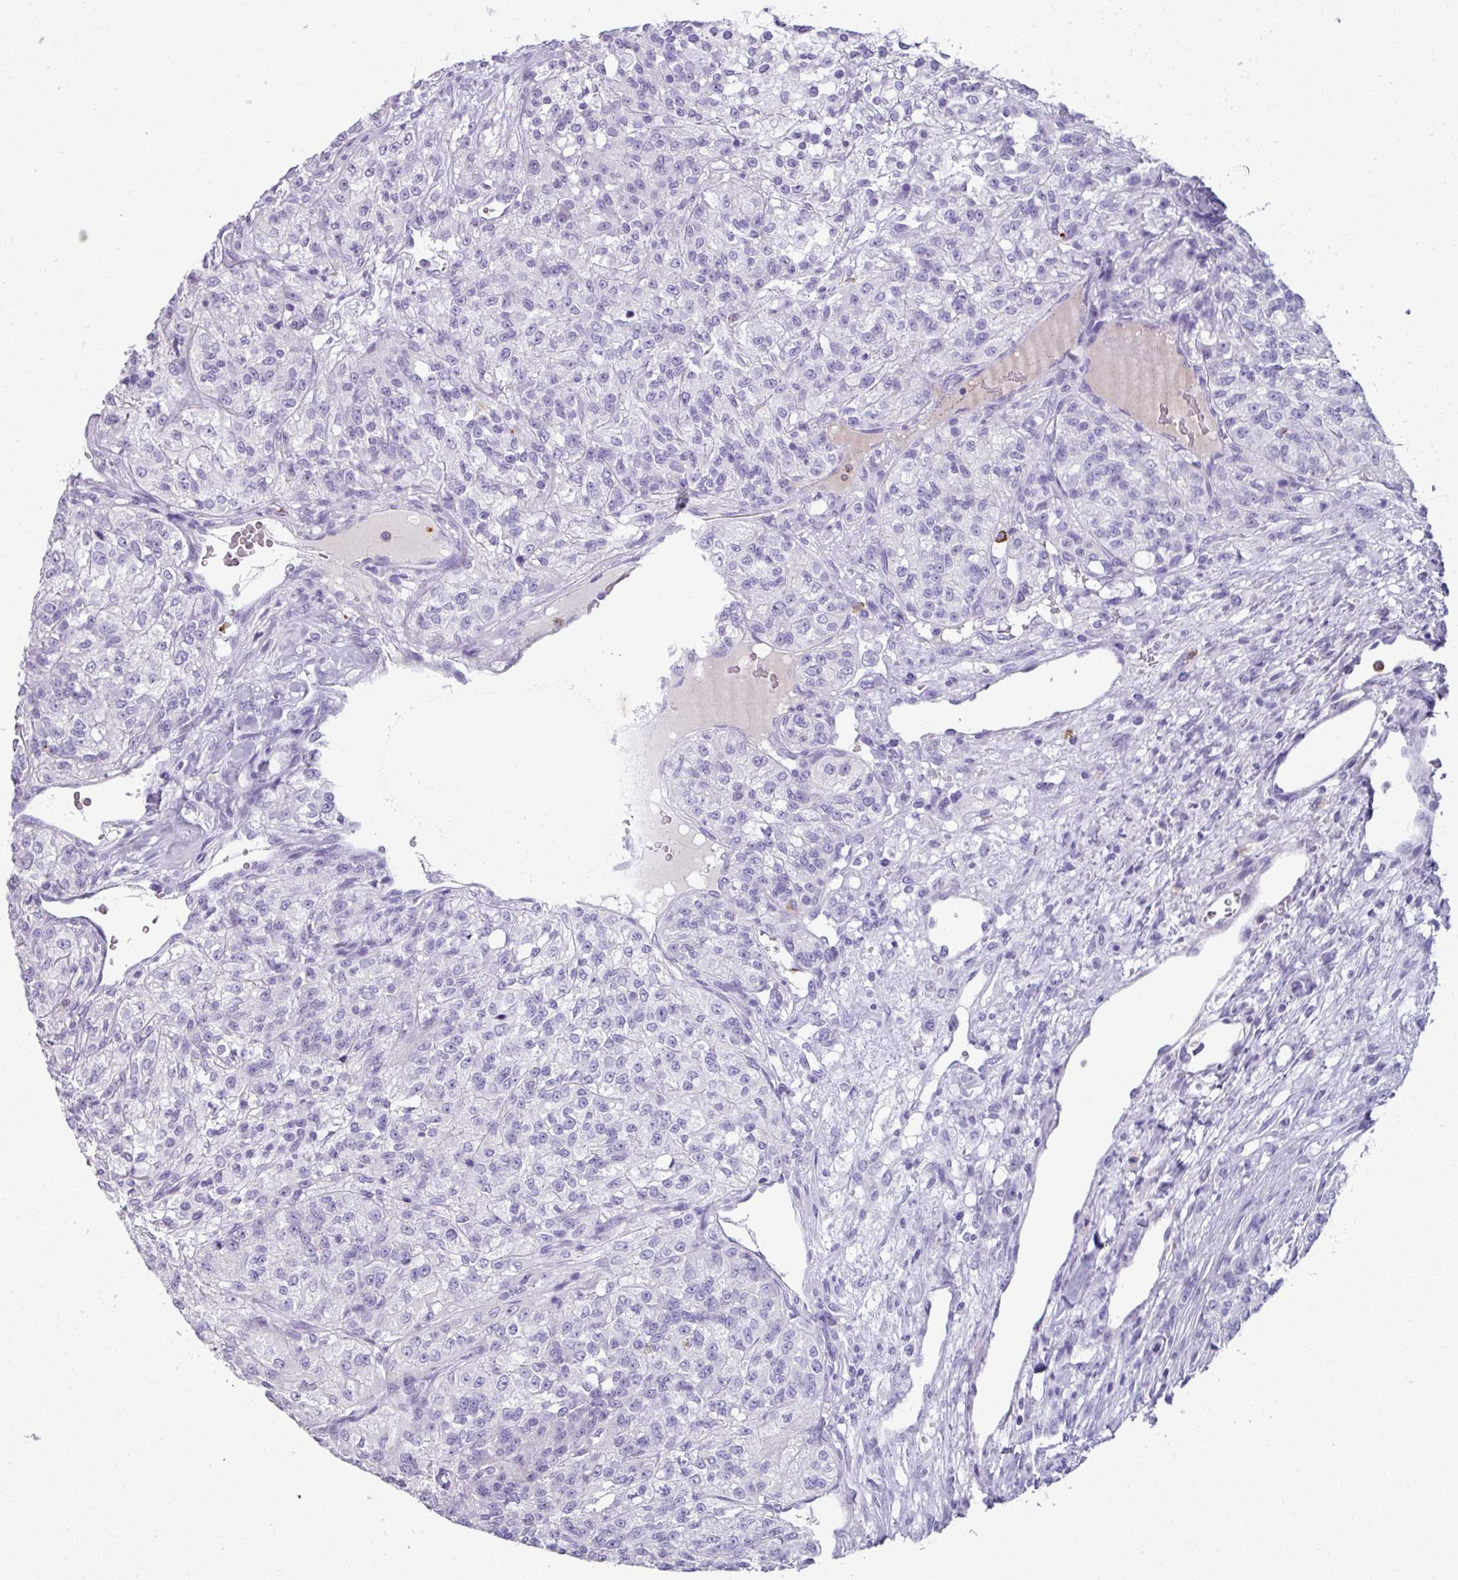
{"staining": {"intensity": "negative", "quantity": "none", "location": "none"}, "tissue": "renal cancer", "cell_type": "Tumor cells", "image_type": "cancer", "snomed": [{"axis": "morphology", "description": "Adenocarcinoma, NOS"}, {"axis": "topography", "description": "Kidney"}], "caption": "Immunohistochemical staining of renal cancer (adenocarcinoma) displays no significant staining in tumor cells.", "gene": "CTSG", "patient": {"sex": "female", "age": 63}}